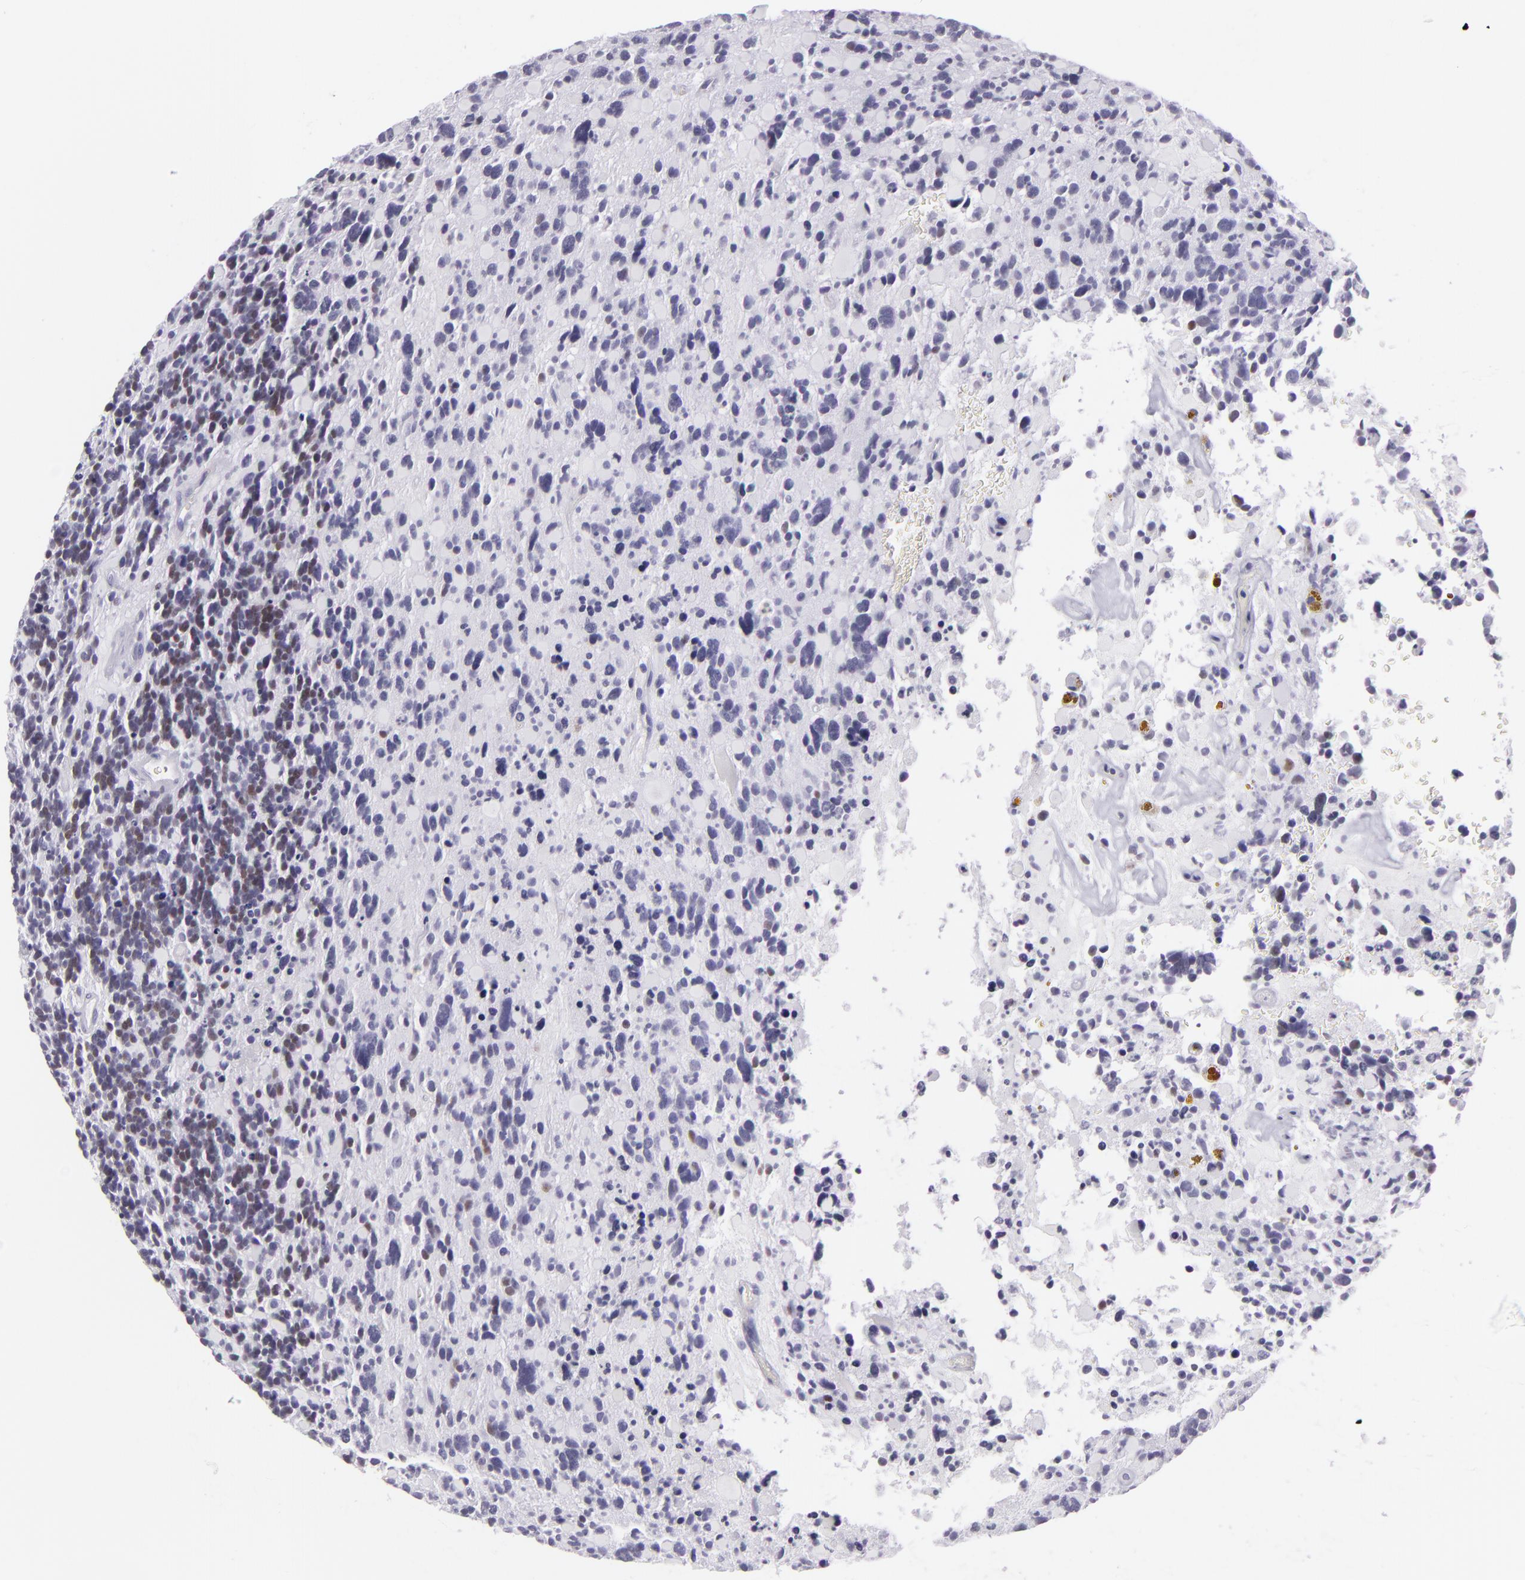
{"staining": {"intensity": "negative", "quantity": "none", "location": "none"}, "tissue": "glioma", "cell_type": "Tumor cells", "image_type": "cancer", "snomed": [{"axis": "morphology", "description": "Glioma, malignant, High grade"}, {"axis": "topography", "description": "Brain"}], "caption": "The image exhibits no staining of tumor cells in glioma.", "gene": "MCM3", "patient": {"sex": "female", "age": 37}}